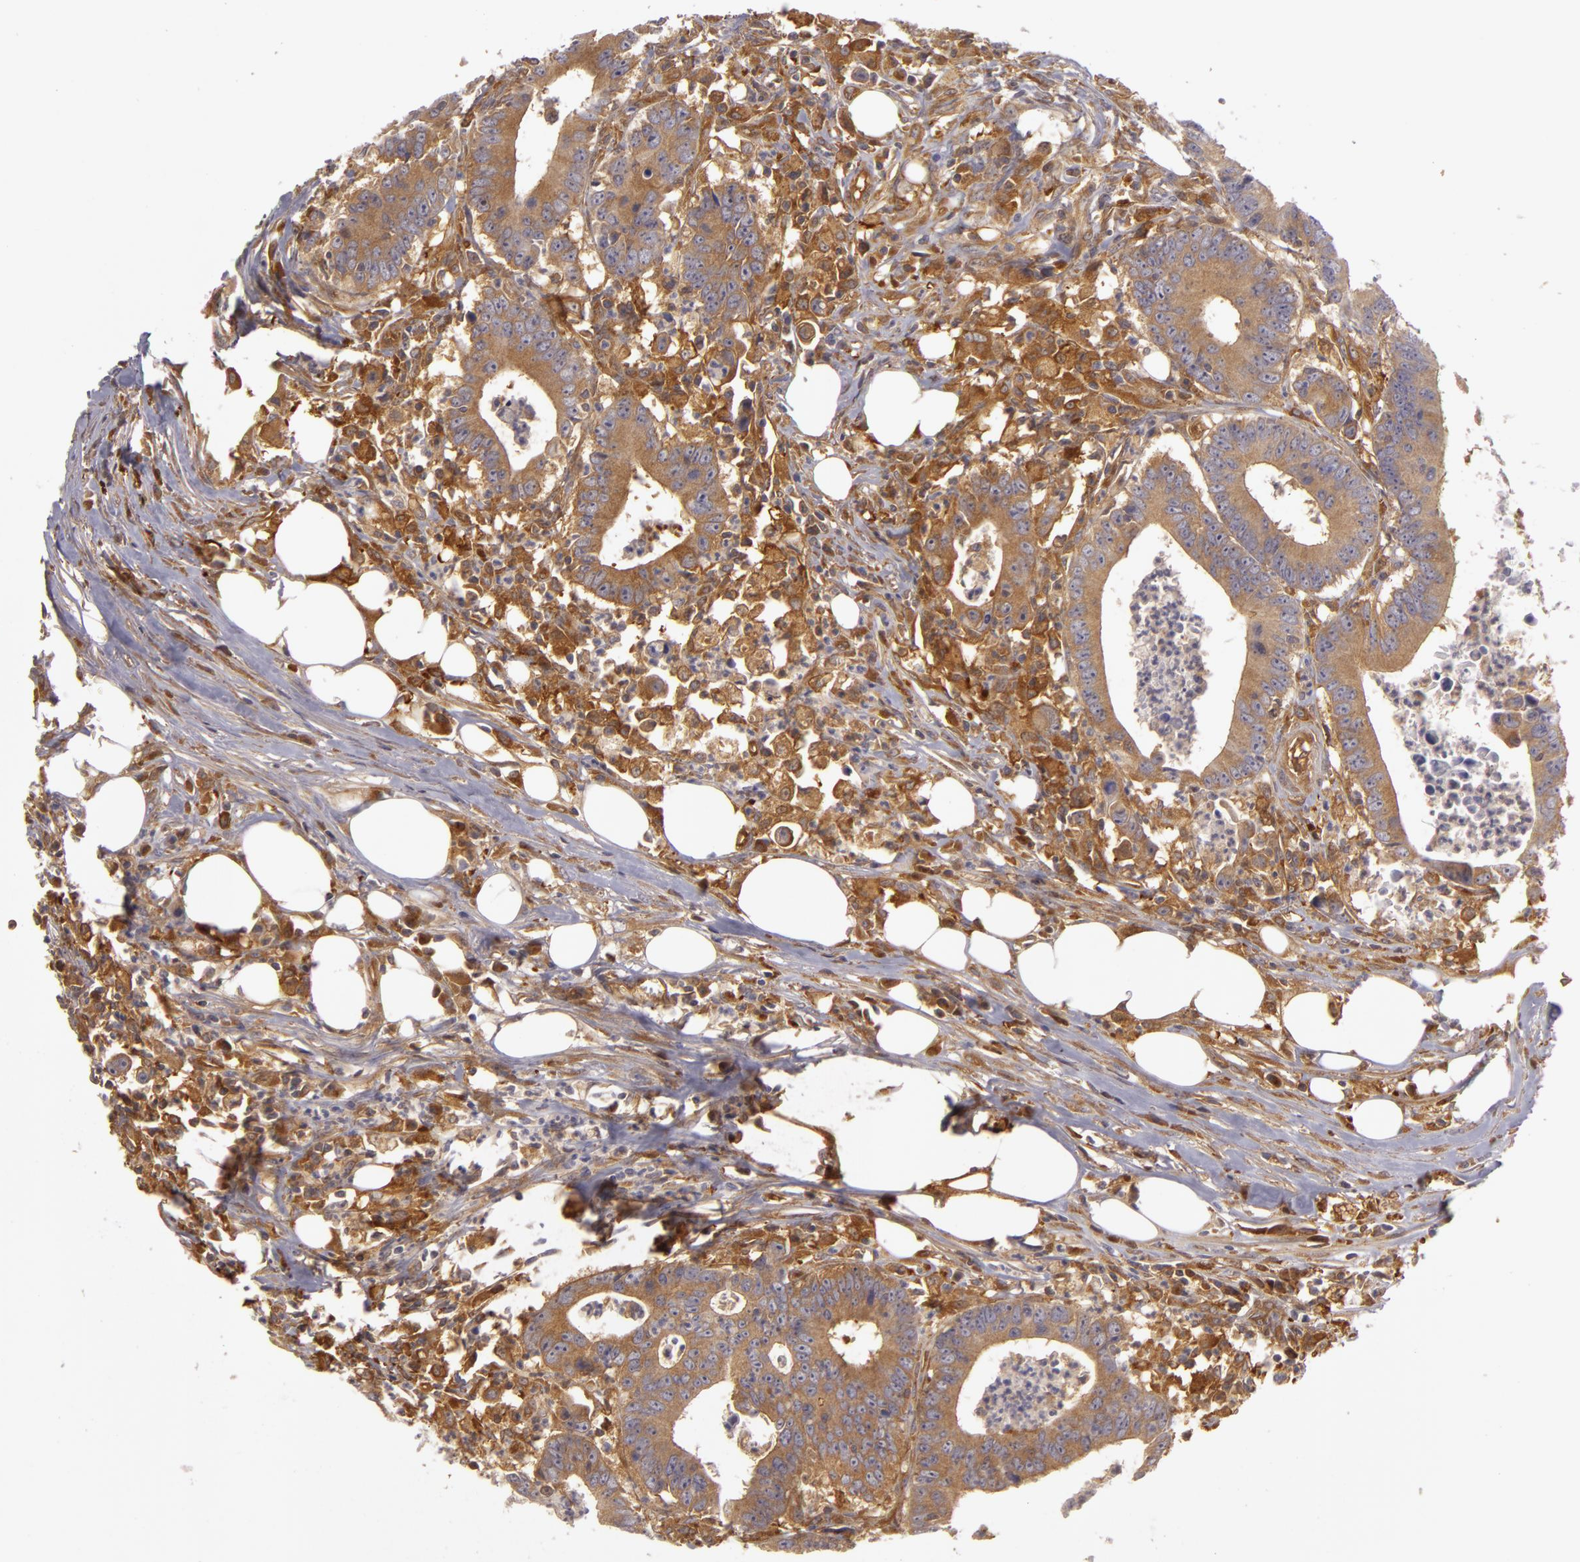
{"staining": {"intensity": "weak", "quantity": ">75%", "location": "cytoplasmic/membranous"}, "tissue": "colorectal cancer", "cell_type": "Tumor cells", "image_type": "cancer", "snomed": [{"axis": "morphology", "description": "Adenocarcinoma, NOS"}, {"axis": "topography", "description": "Colon"}], "caption": "This micrograph shows IHC staining of human colorectal adenocarcinoma, with low weak cytoplasmic/membranous expression in about >75% of tumor cells.", "gene": "ZNF229", "patient": {"sex": "male", "age": 55}}